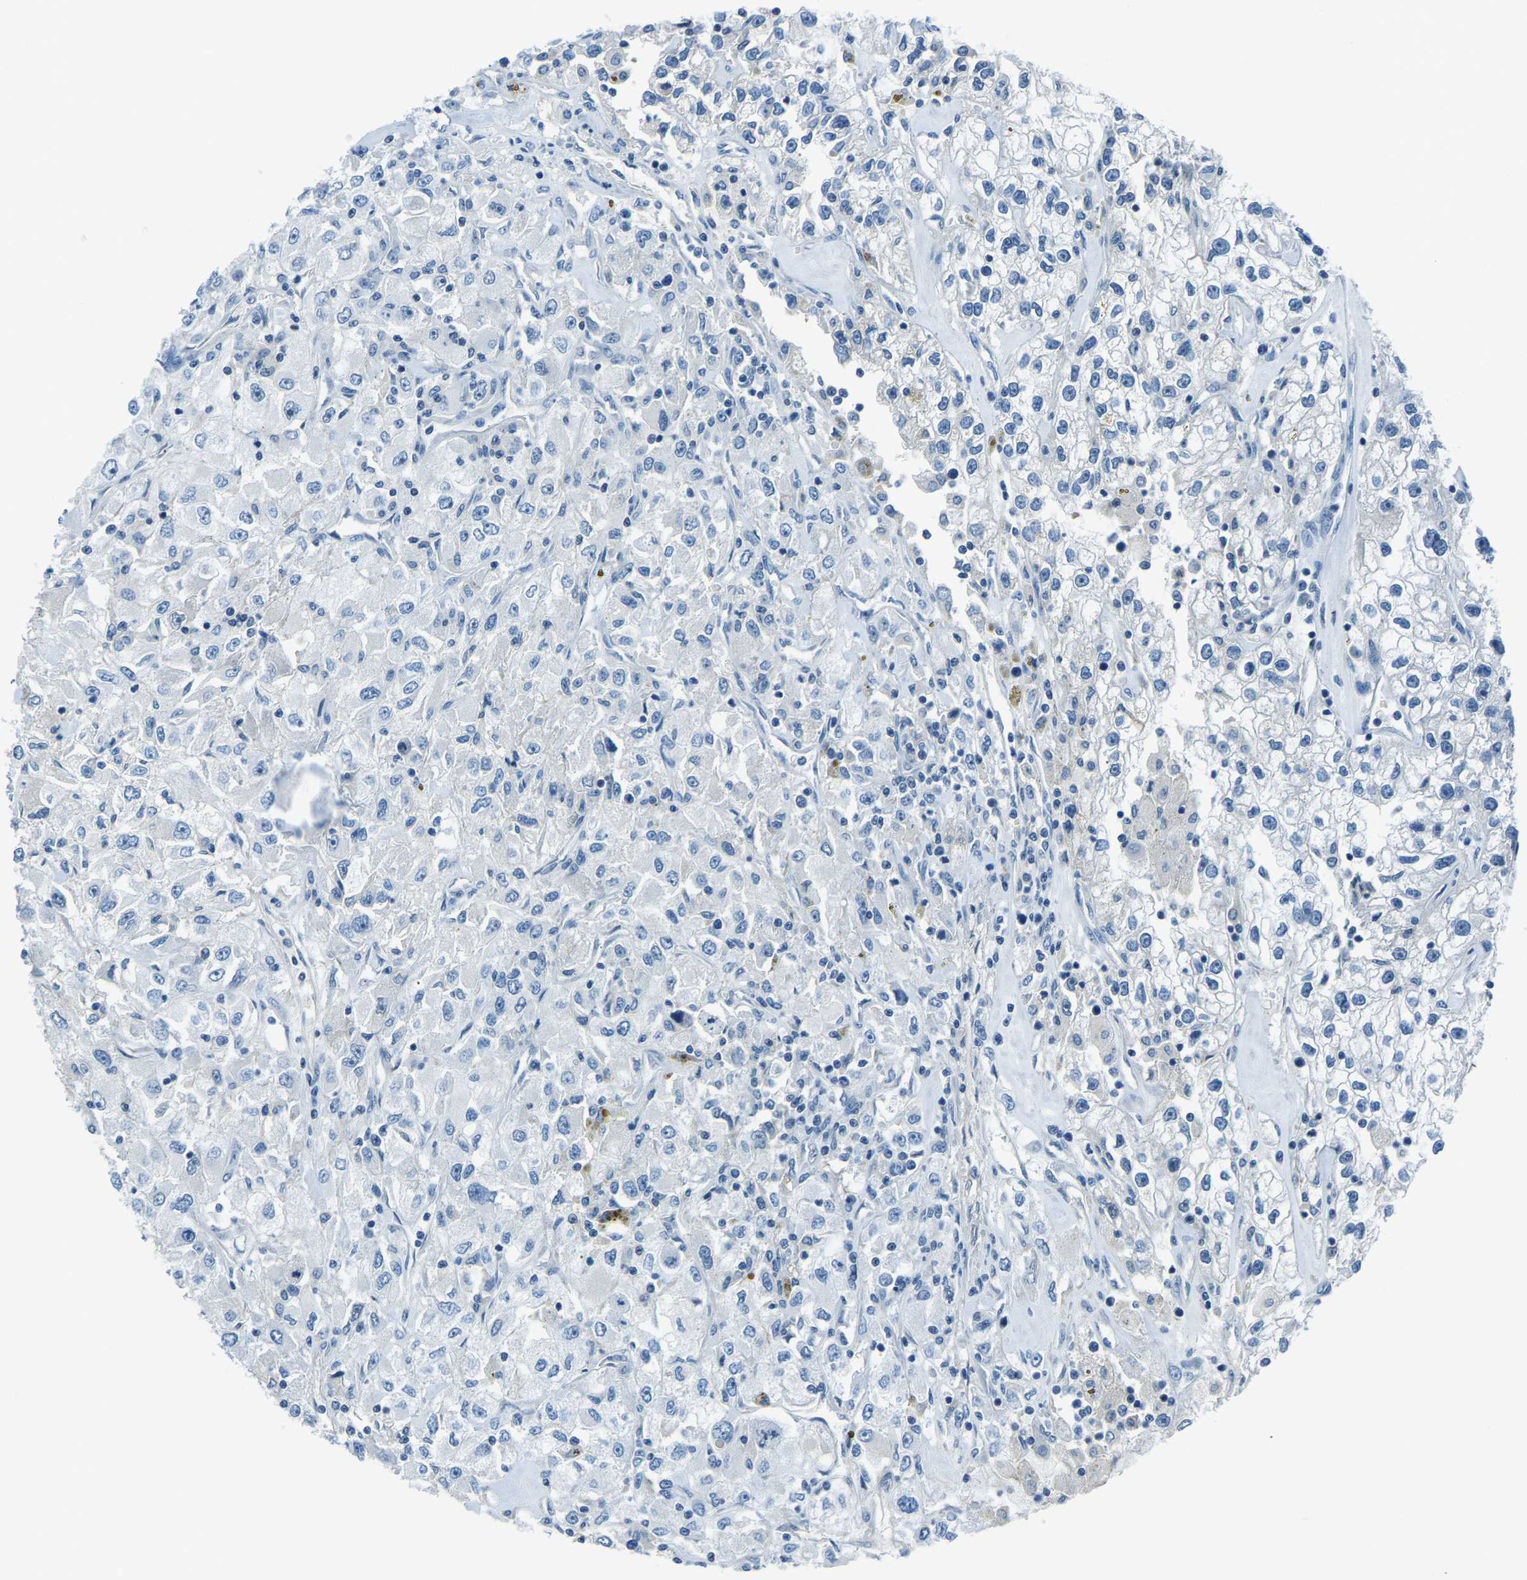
{"staining": {"intensity": "negative", "quantity": "none", "location": "none"}, "tissue": "renal cancer", "cell_type": "Tumor cells", "image_type": "cancer", "snomed": [{"axis": "morphology", "description": "Adenocarcinoma, NOS"}, {"axis": "topography", "description": "Kidney"}], "caption": "Tumor cells are negative for protein expression in human renal cancer.", "gene": "RRP1", "patient": {"sex": "female", "age": 52}}